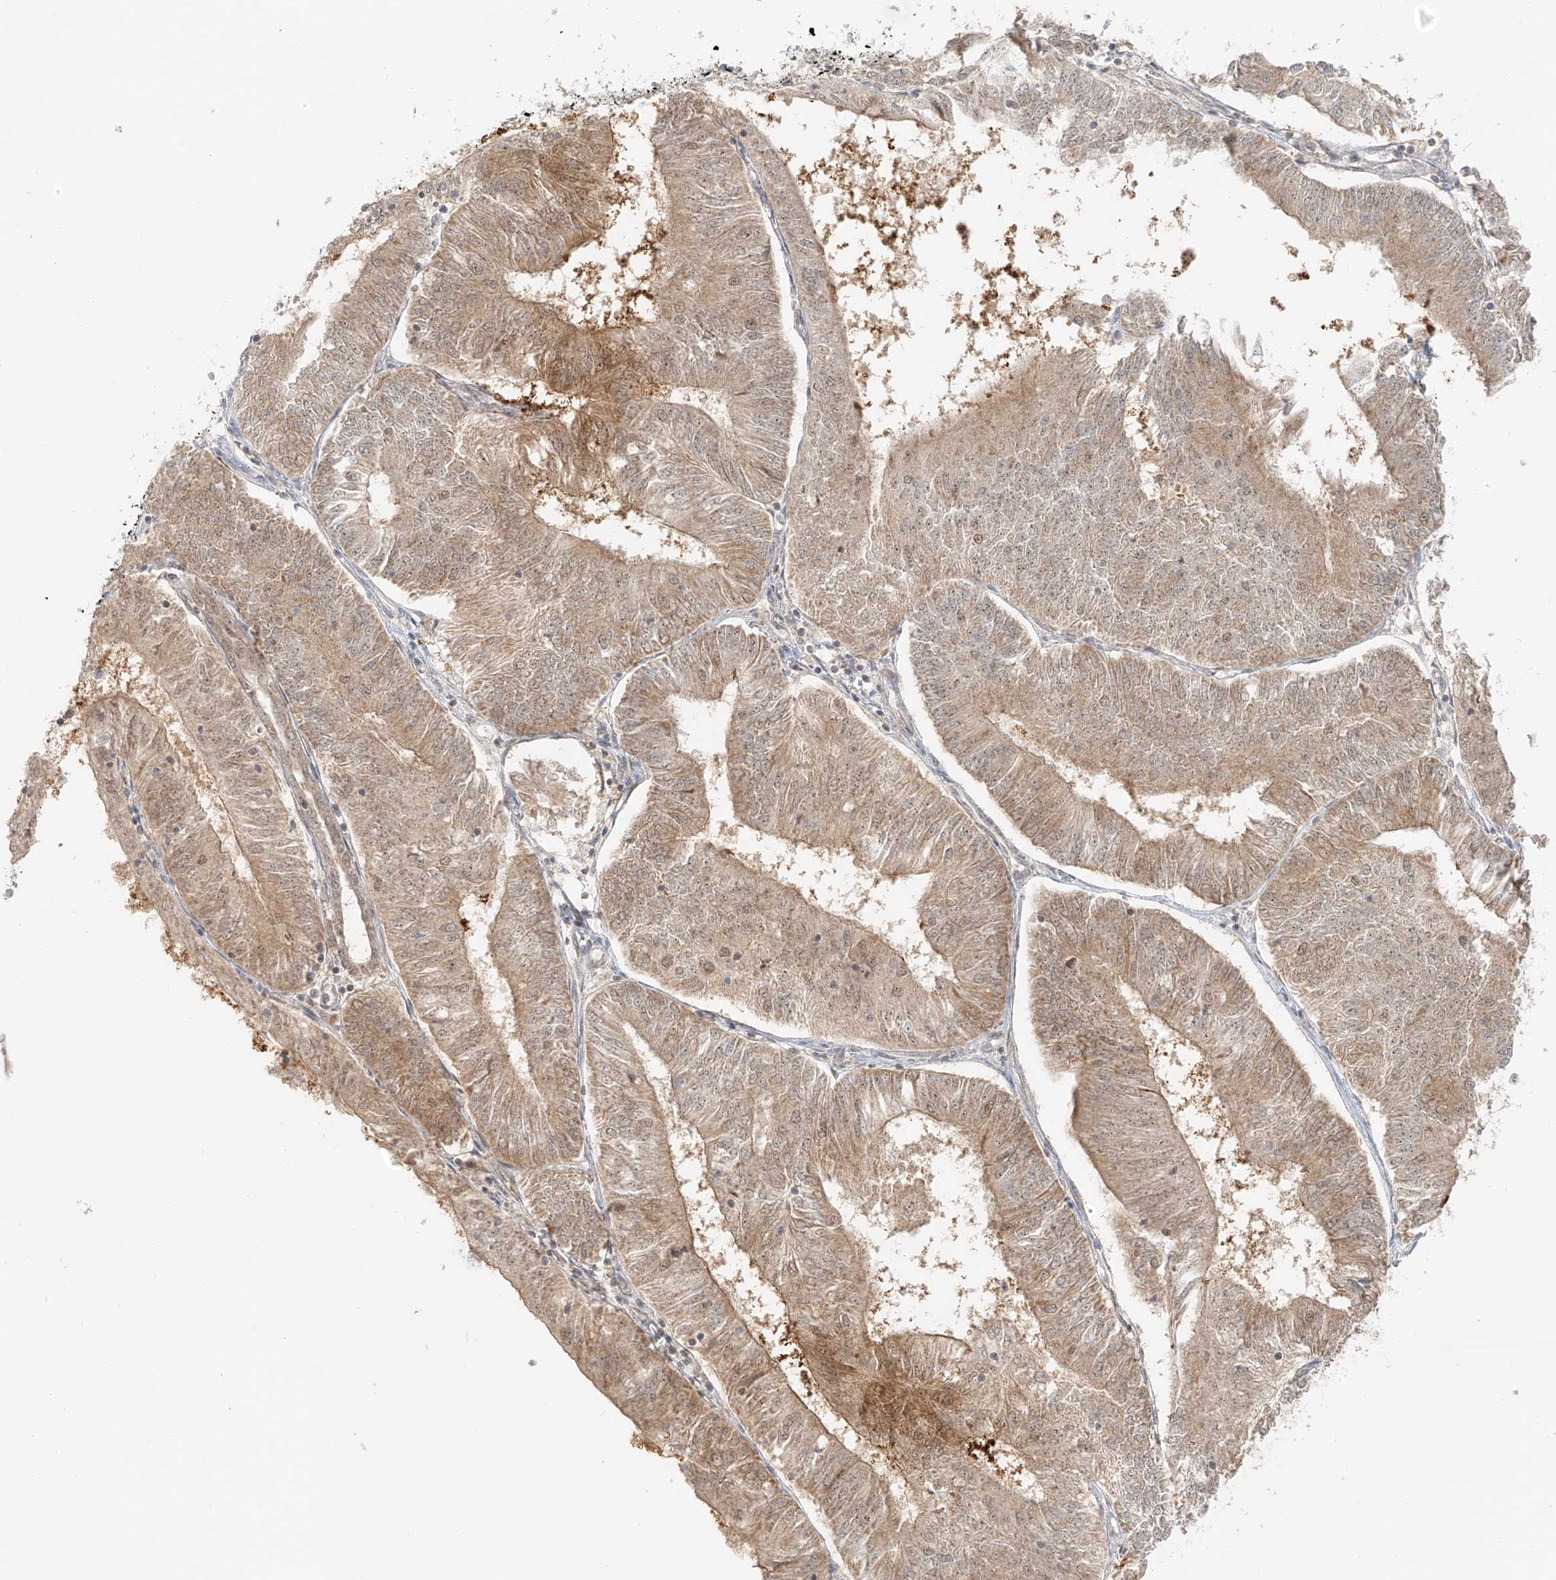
{"staining": {"intensity": "moderate", "quantity": ">75%", "location": "cytoplasmic/membranous,nuclear"}, "tissue": "endometrial cancer", "cell_type": "Tumor cells", "image_type": "cancer", "snomed": [{"axis": "morphology", "description": "Adenocarcinoma, NOS"}, {"axis": "topography", "description": "Endometrium"}], "caption": "IHC of endometrial cancer (adenocarcinoma) demonstrates medium levels of moderate cytoplasmic/membranous and nuclear staining in approximately >75% of tumor cells.", "gene": "MIPEP", "patient": {"sex": "female", "age": 58}}